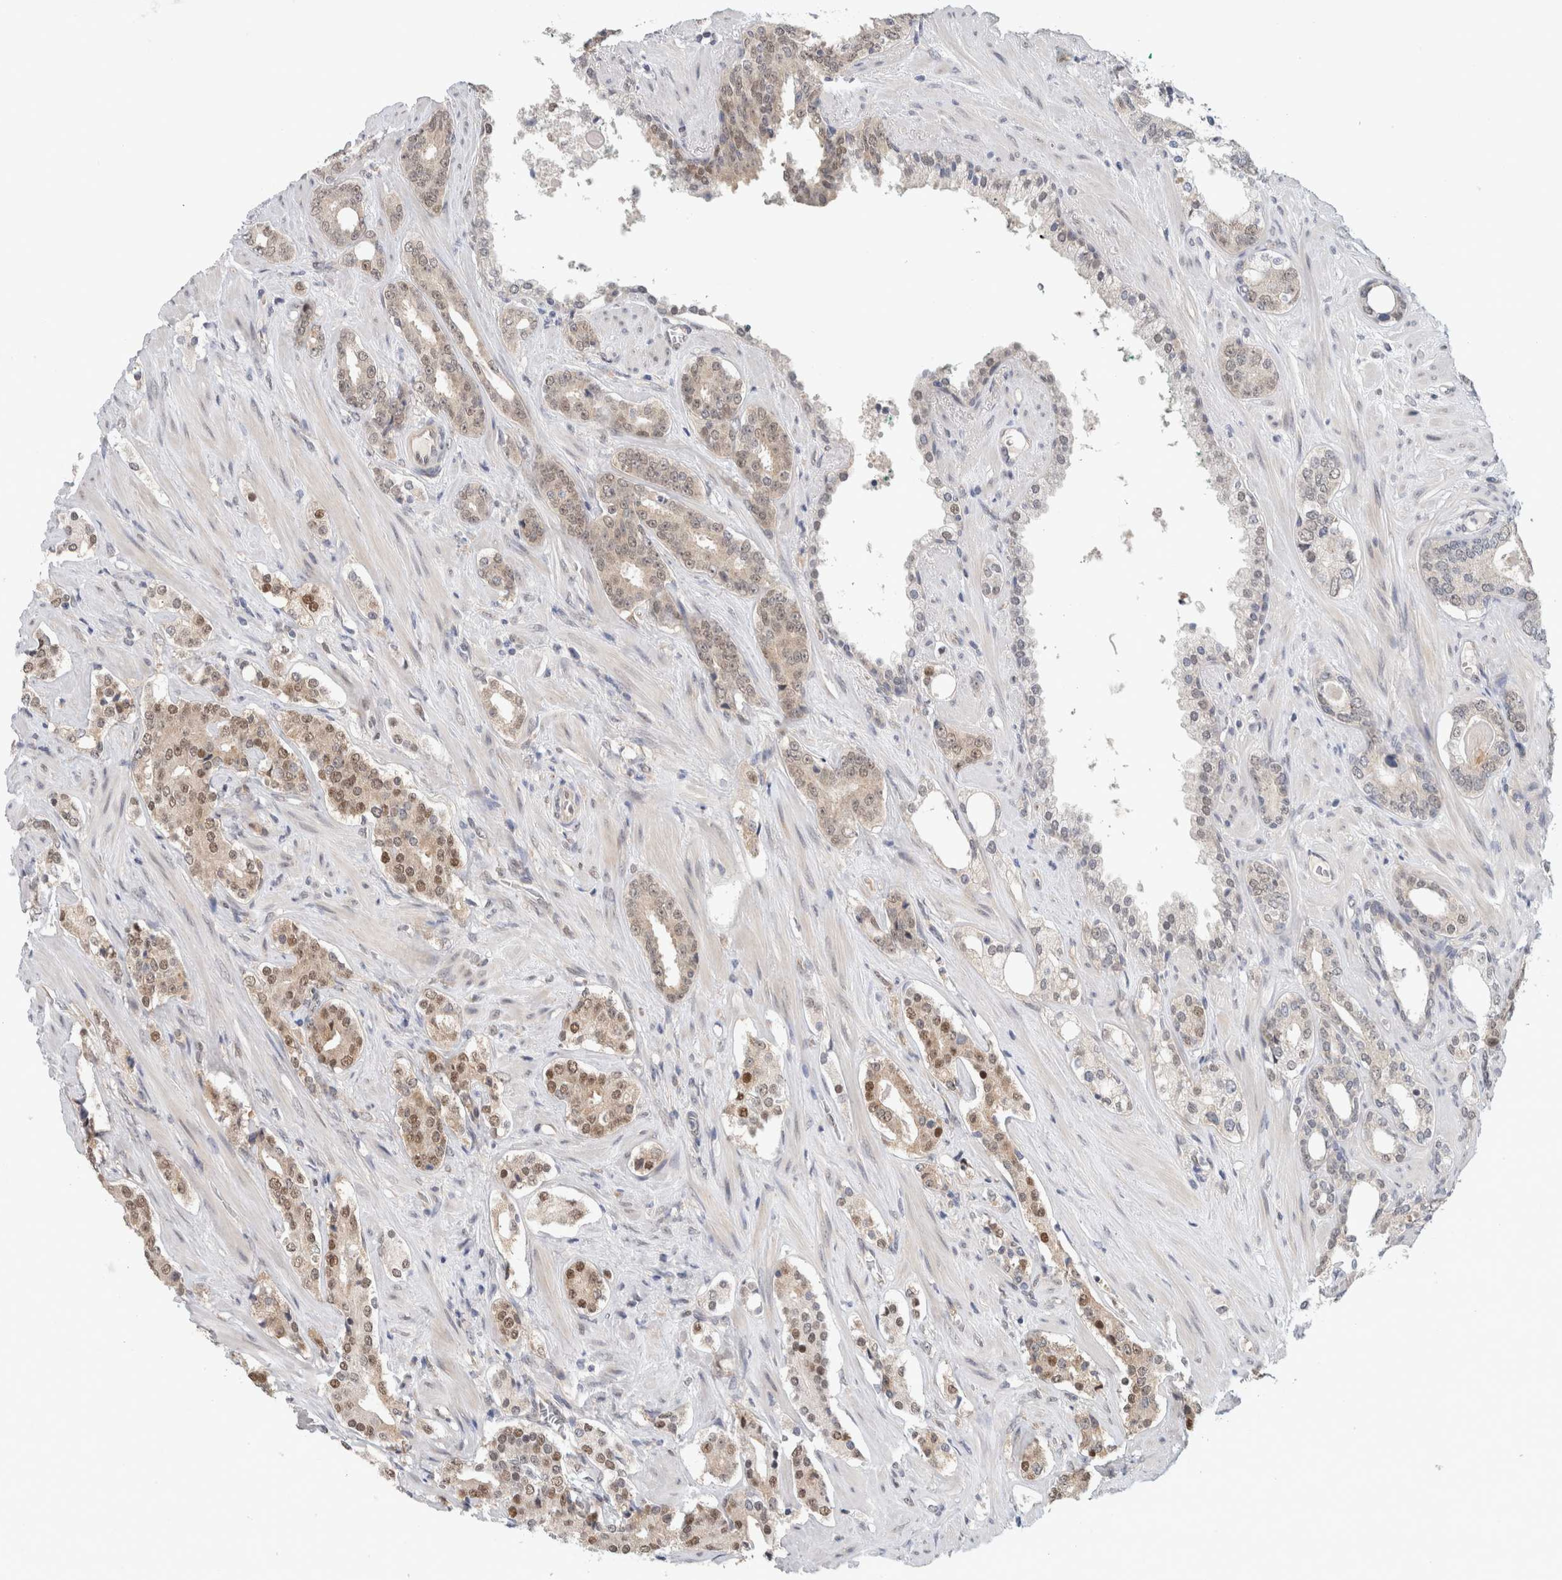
{"staining": {"intensity": "moderate", "quantity": ">75%", "location": "nuclear"}, "tissue": "prostate cancer", "cell_type": "Tumor cells", "image_type": "cancer", "snomed": [{"axis": "morphology", "description": "Adenocarcinoma, High grade"}, {"axis": "topography", "description": "Prostate"}], "caption": "Protein analysis of adenocarcinoma (high-grade) (prostate) tissue shows moderate nuclear staining in about >75% of tumor cells.", "gene": "EIF4G3", "patient": {"sex": "male", "age": 71}}